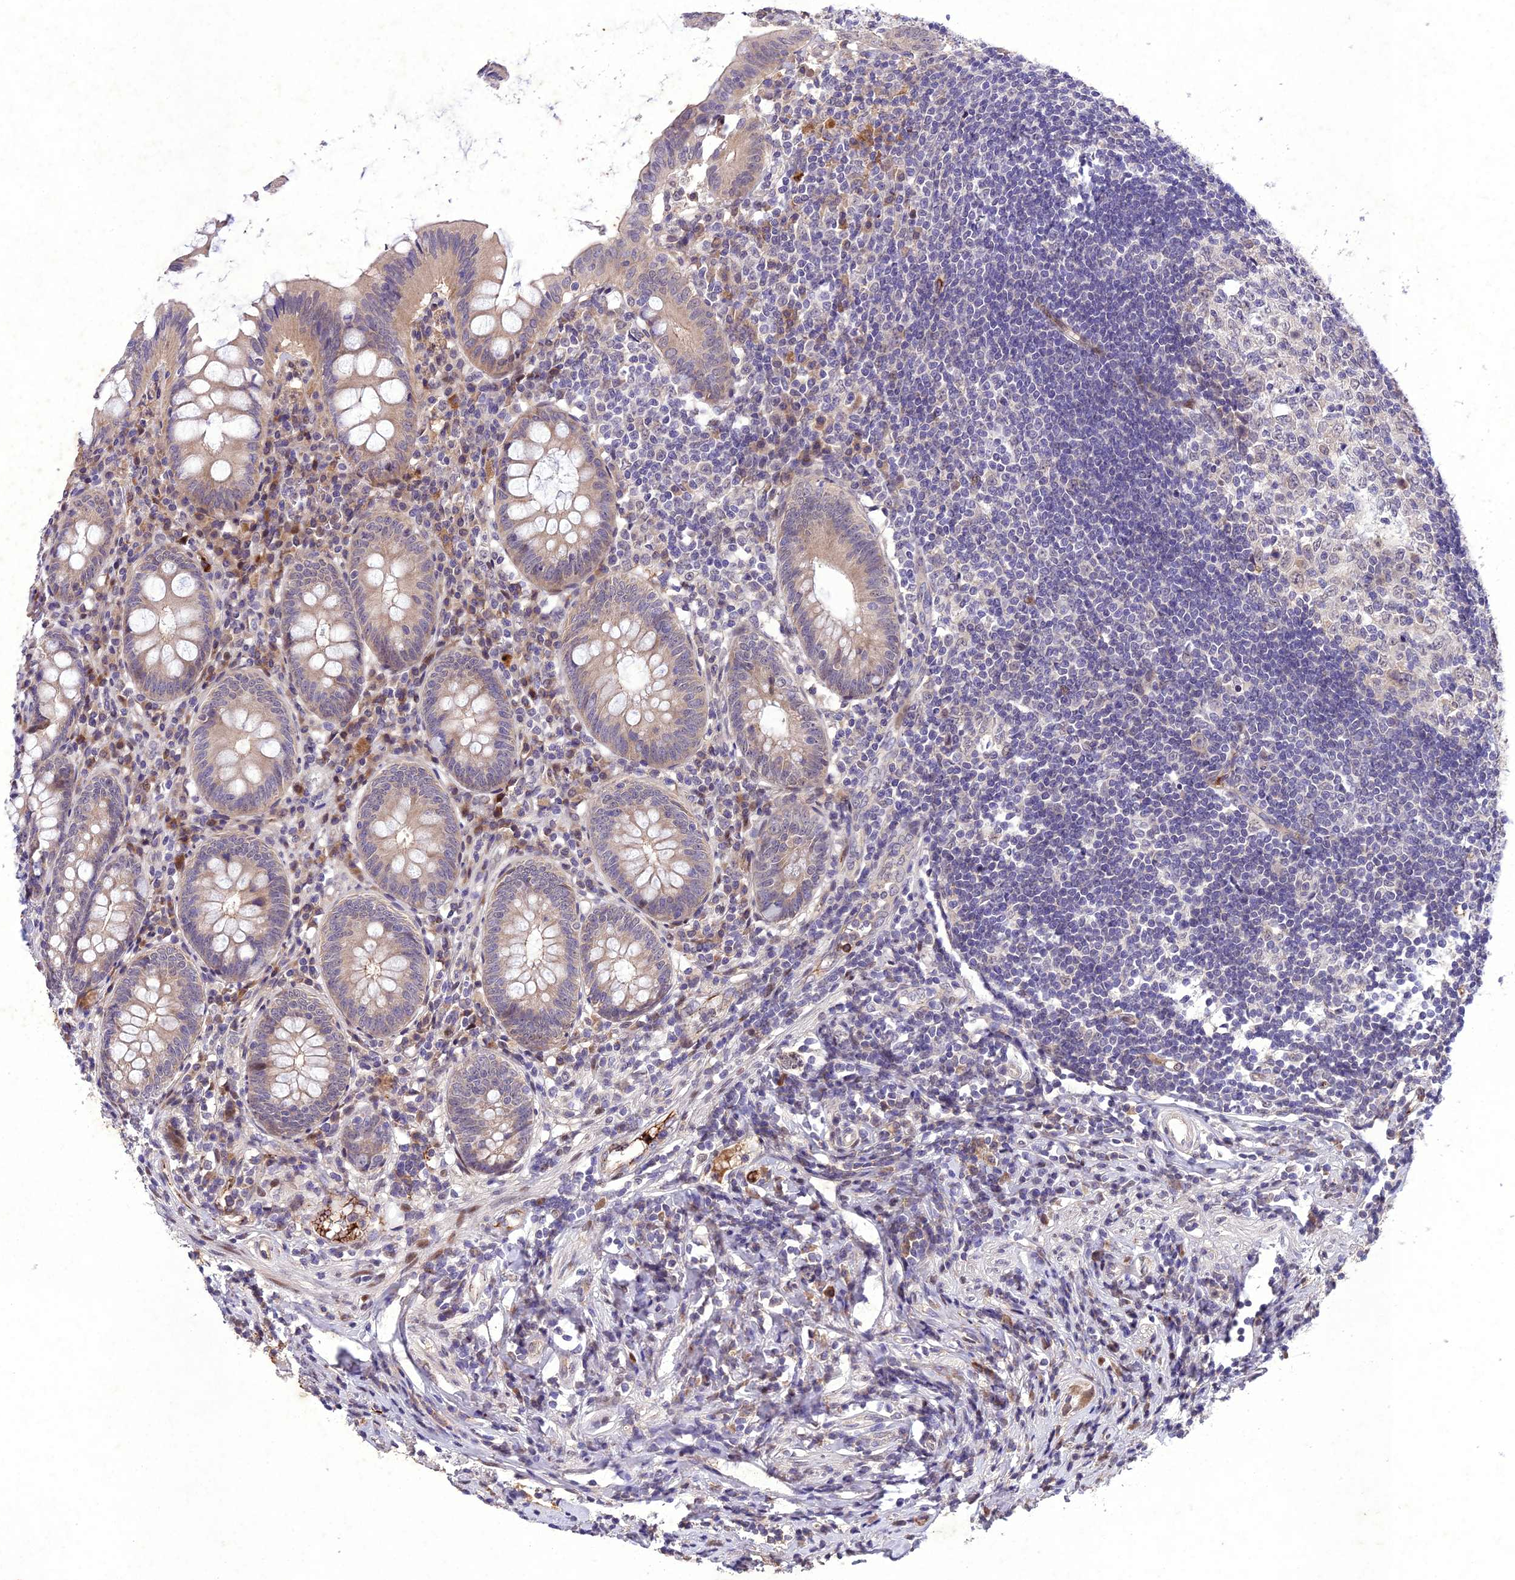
{"staining": {"intensity": "moderate", "quantity": "25%-75%", "location": "cytoplasmic/membranous"}, "tissue": "appendix", "cell_type": "Glandular cells", "image_type": "normal", "snomed": [{"axis": "morphology", "description": "Normal tissue, NOS"}, {"axis": "topography", "description": "Appendix"}], "caption": "This is a photomicrograph of immunohistochemistry staining of unremarkable appendix, which shows moderate staining in the cytoplasmic/membranous of glandular cells.", "gene": "ANKRD52", "patient": {"sex": "female", "age": 54}}